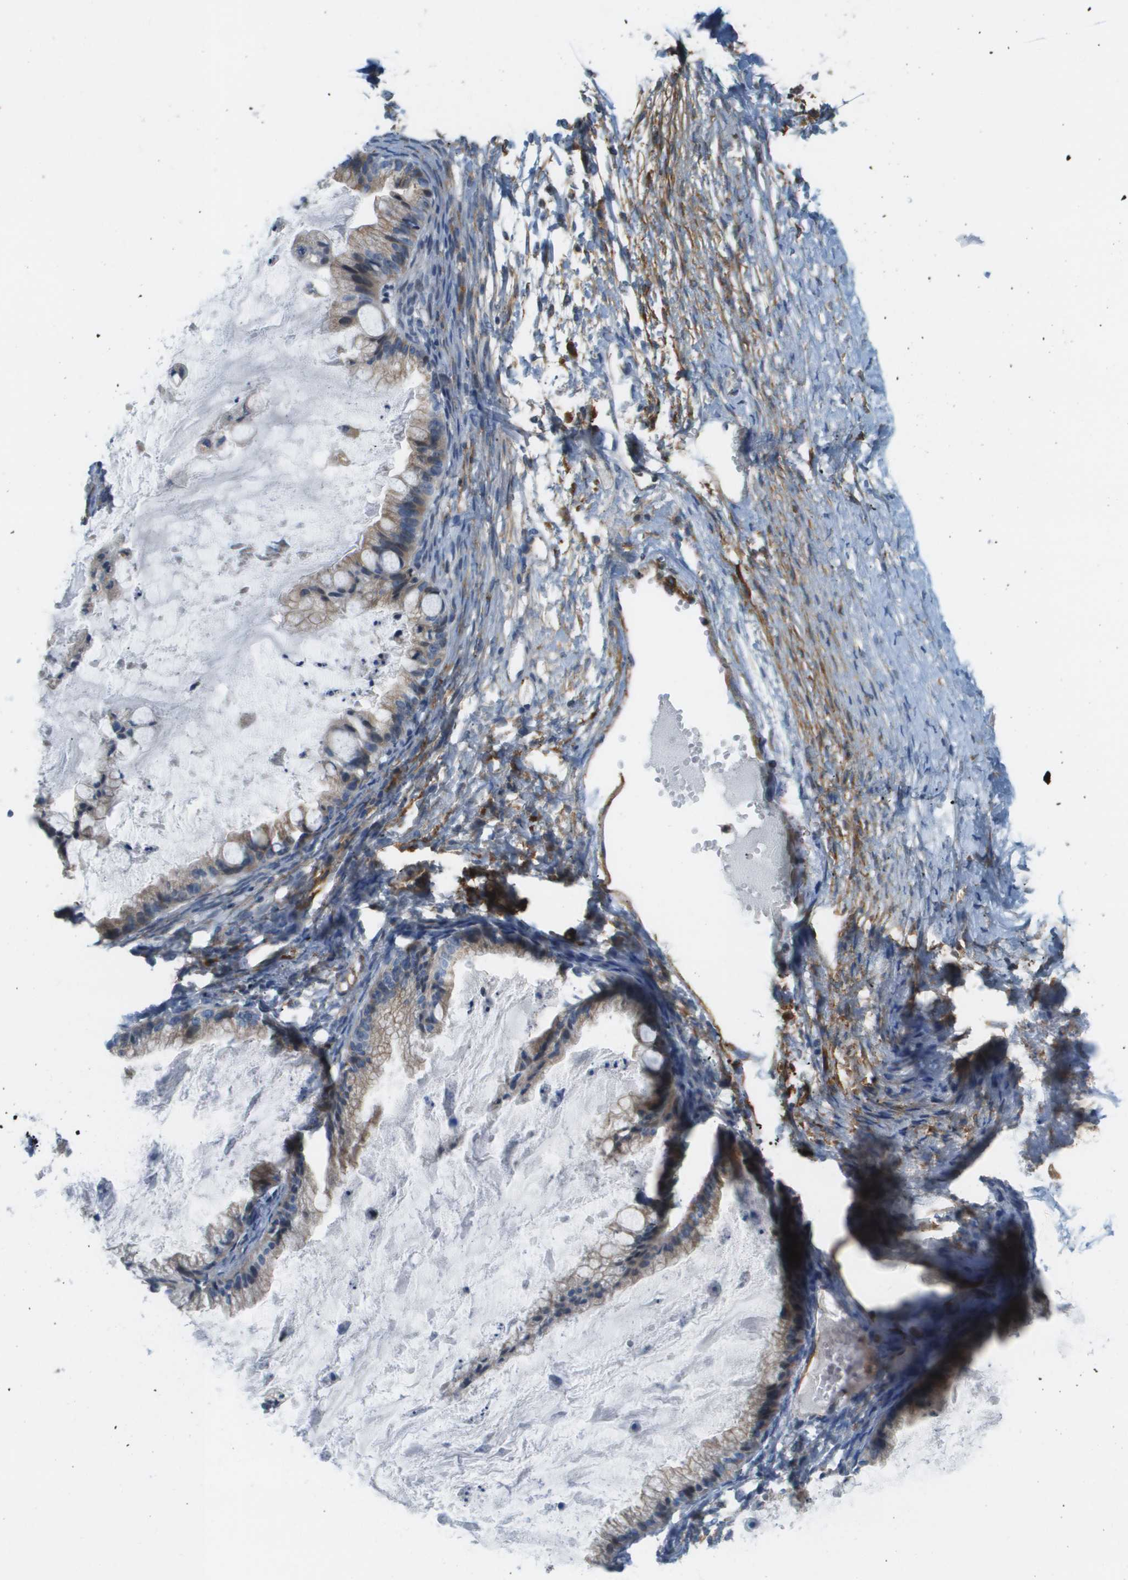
{"staining": {"intensity": "weak", "quantity": "25%-75%", "location": "cytoplasmic/membranous"}, "tissue": "ovarian cancer", "cell_type": "Tumor cells", "image_type": "cancer", "snomed": [{"axis": "morphology", "description": "Cystadenocarcinoma, mucinous, NOS"}, {"axis": "topography", "description": "Ovary"}], "caption": "Ovarian cancer (mucinous cystadenocarcinoma) stained with a protein marker shows weak staining in tumor cells.", "gene": "MYH11", "patient": {"sex": "female", "age": 57}}